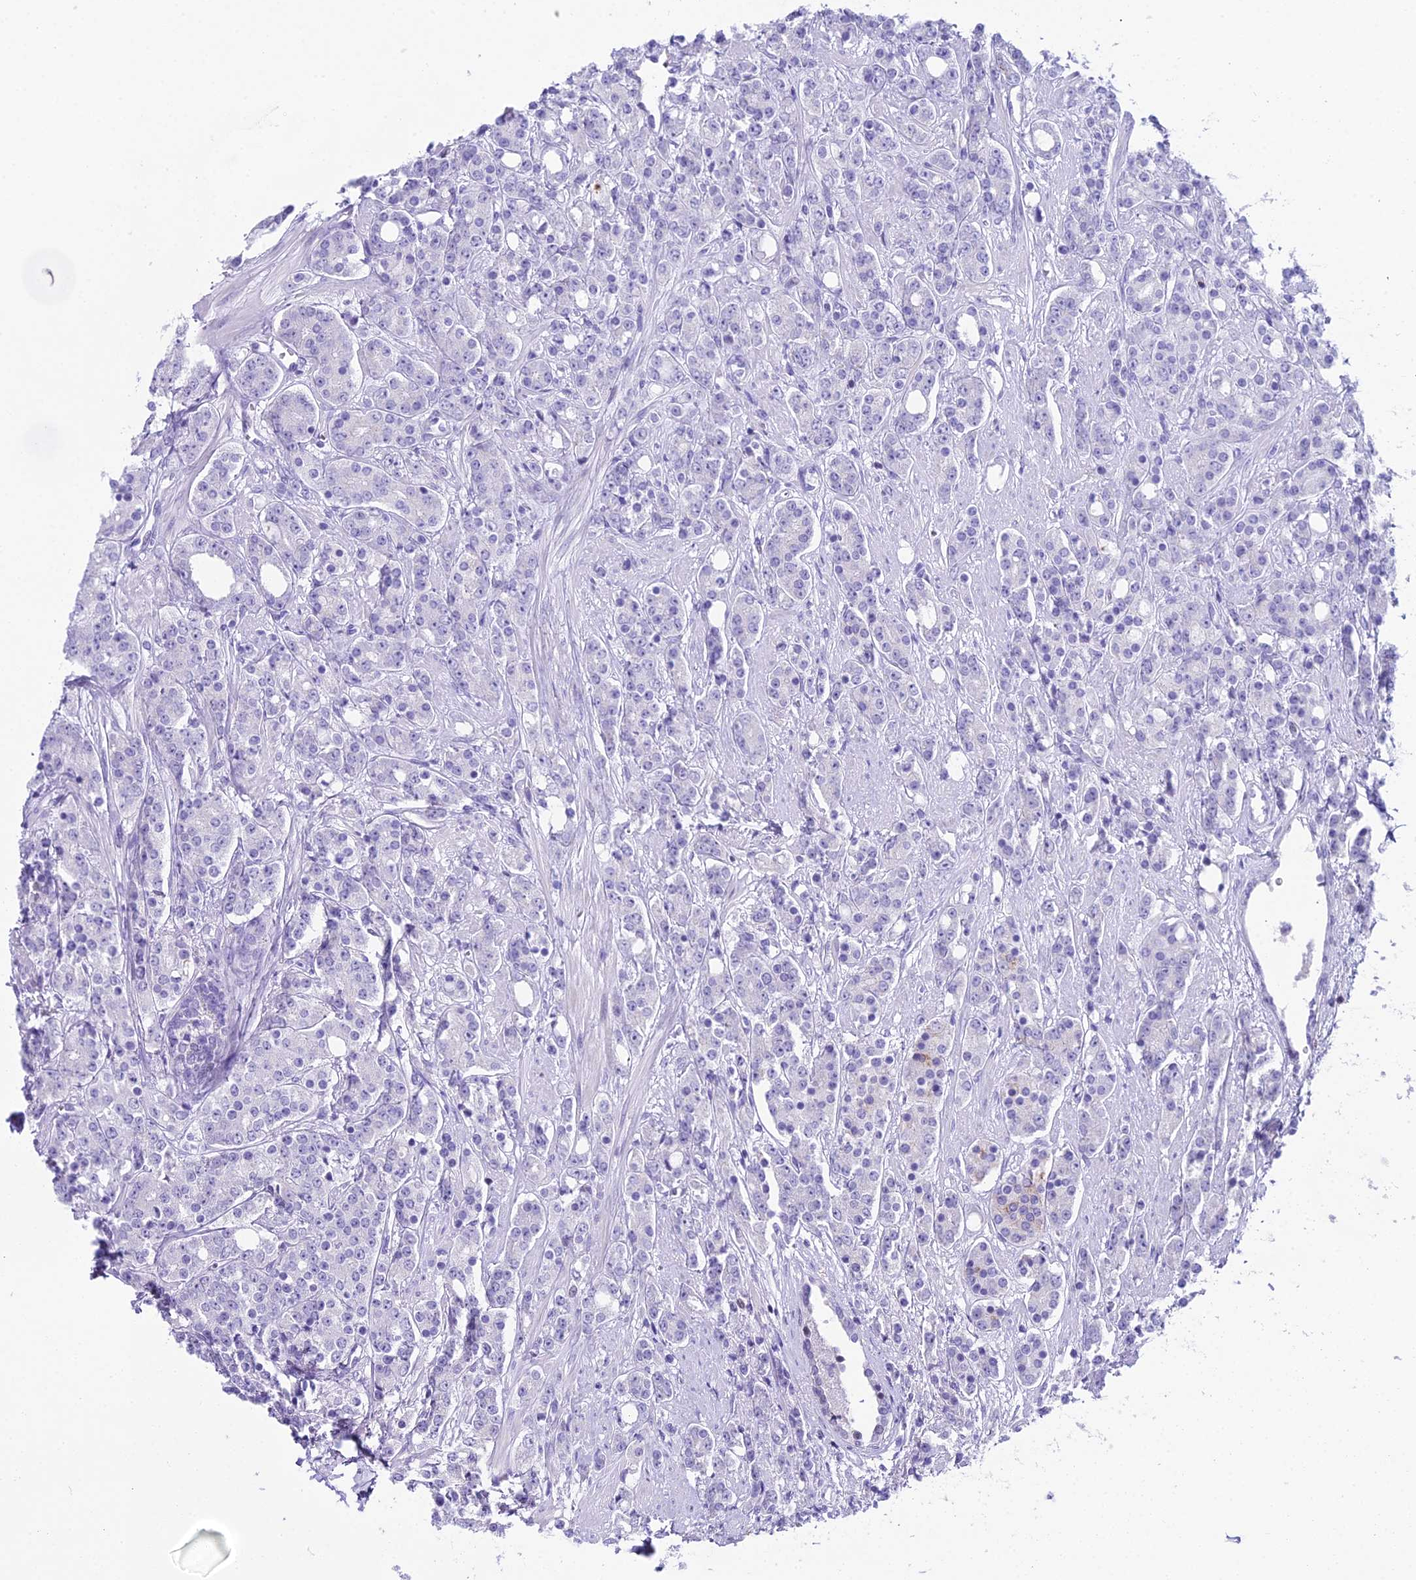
{"staining": {"intensity": "negative", "quantity": "none", "location": "none"}, "tissue": "prostate cancer", "cell_type": "Tumor cells", "image_type": "cancer", "snomed": [{"axis": "morphology", "description": "Adenocarcinoma, High grade"}, {"axis": "topography", "description": "Prostate"}], "caption": "Immunohistochemistry of prostate cancer displays no expression in tumor cells. (Stains: DAB immunohistochemistry (IHC) with hematoxylin counter stain, Microscopy: brightfield microscopy at high magnification).", "gene": "CC2D2A", "patient": {"sex": "male", "age": 62}}